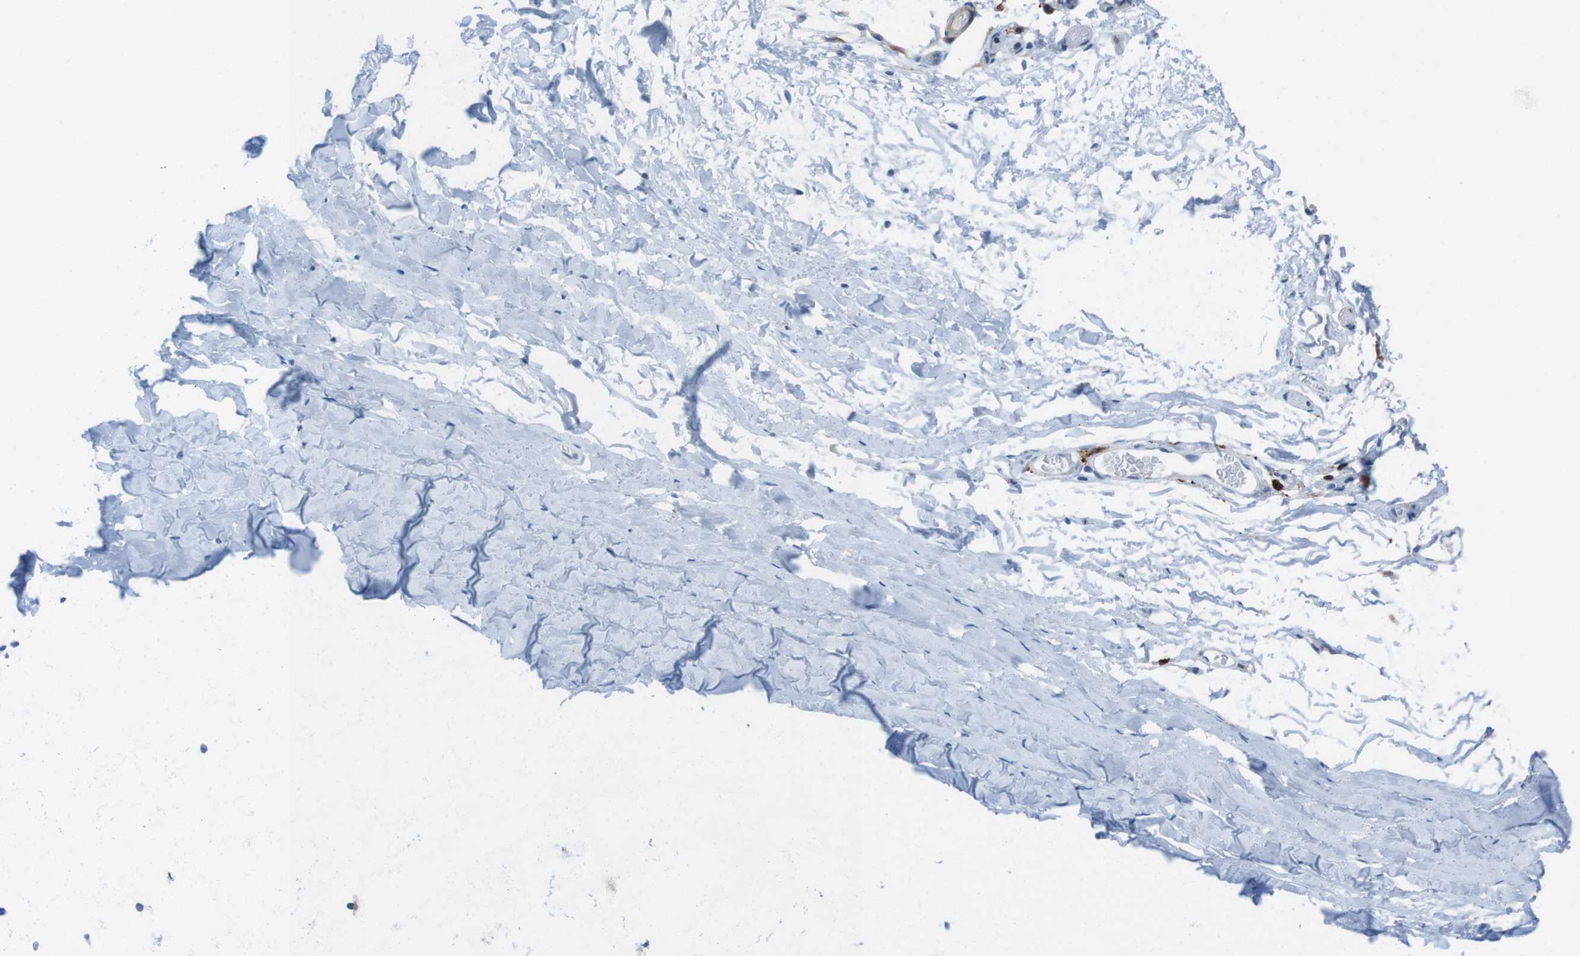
{"staining": {"intensity": "negative", "quantity": "none", "location": "none"}, "tissue": "adipose tissue", "cell_type": "Adipocytes", "image_type": "normal", "snomed": [{"axis": "morphology", "description": "Normal tissue, NOS"}, {"axis": "topography", "description": "Bronchus"}], "caption": "DAB immunohistochemical staining of normal human adipose tissue exhibits no significant expression in adipocytes. Brightfield microscopy of IHC stained with DAB (brown) and hematoxylin (blue), captured at high magnification.", "gene": "CLMN", "patient": {"sex": "female", "age": 73}}